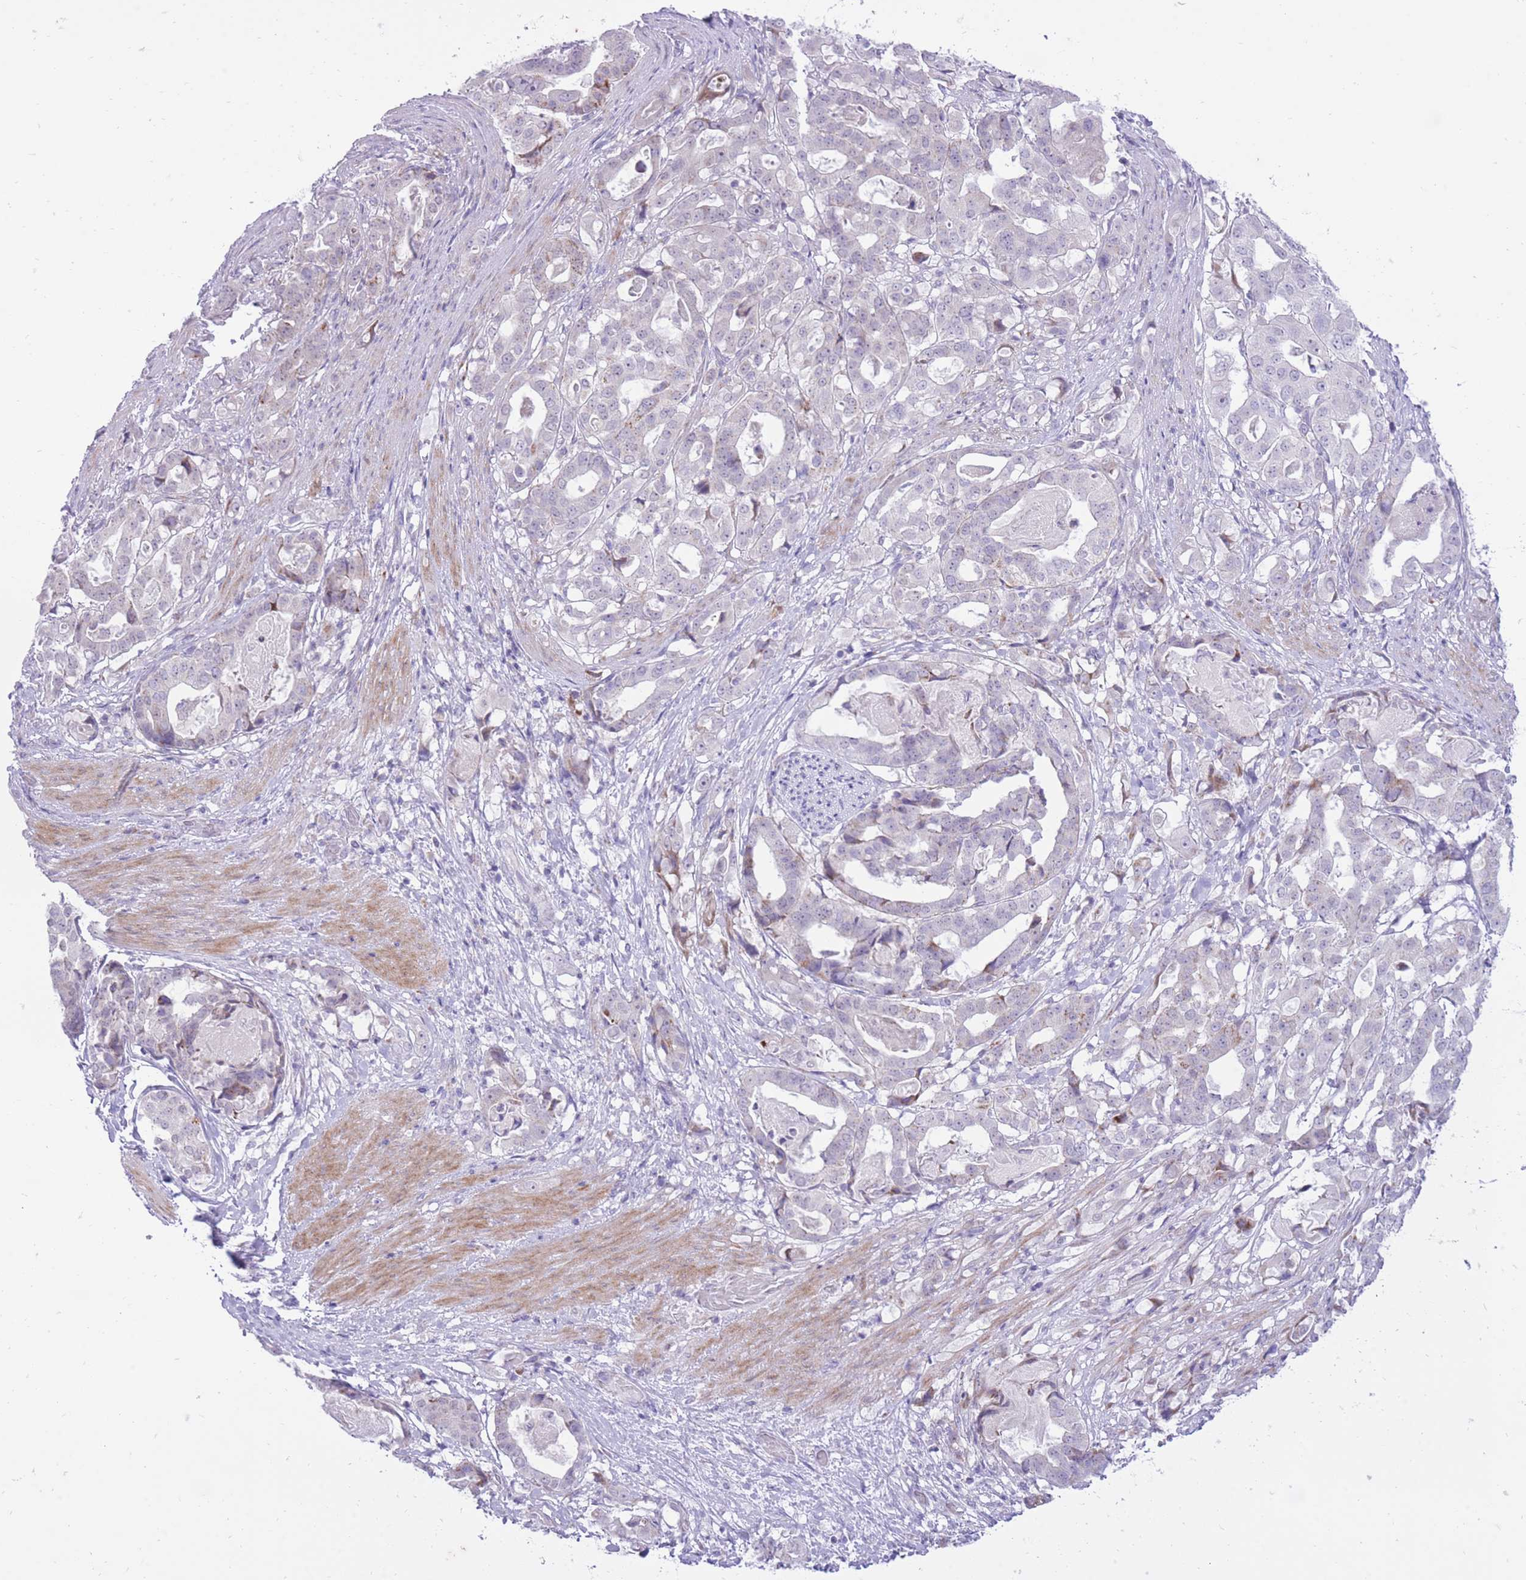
{"staining": {"intensity": "weak", "quantity": "<25%", "location": "cytoplasmic/membranous"}, "tissue": "stomach cancer", "cell_type": "Tumor cells", "image_type": "cancer", "snomed": [{"axis": "morphology", "description": "Adenocarcinoma, NOS"}, {"axis": "topography", "description": "Stomach"}], "caption": "The IHC micrograph has no significant positivity in tumor cells of adenocarcinoma (stomach) tissue.", "gene": "DENND2D", "patient": {"sex": "male", "age": 48}}